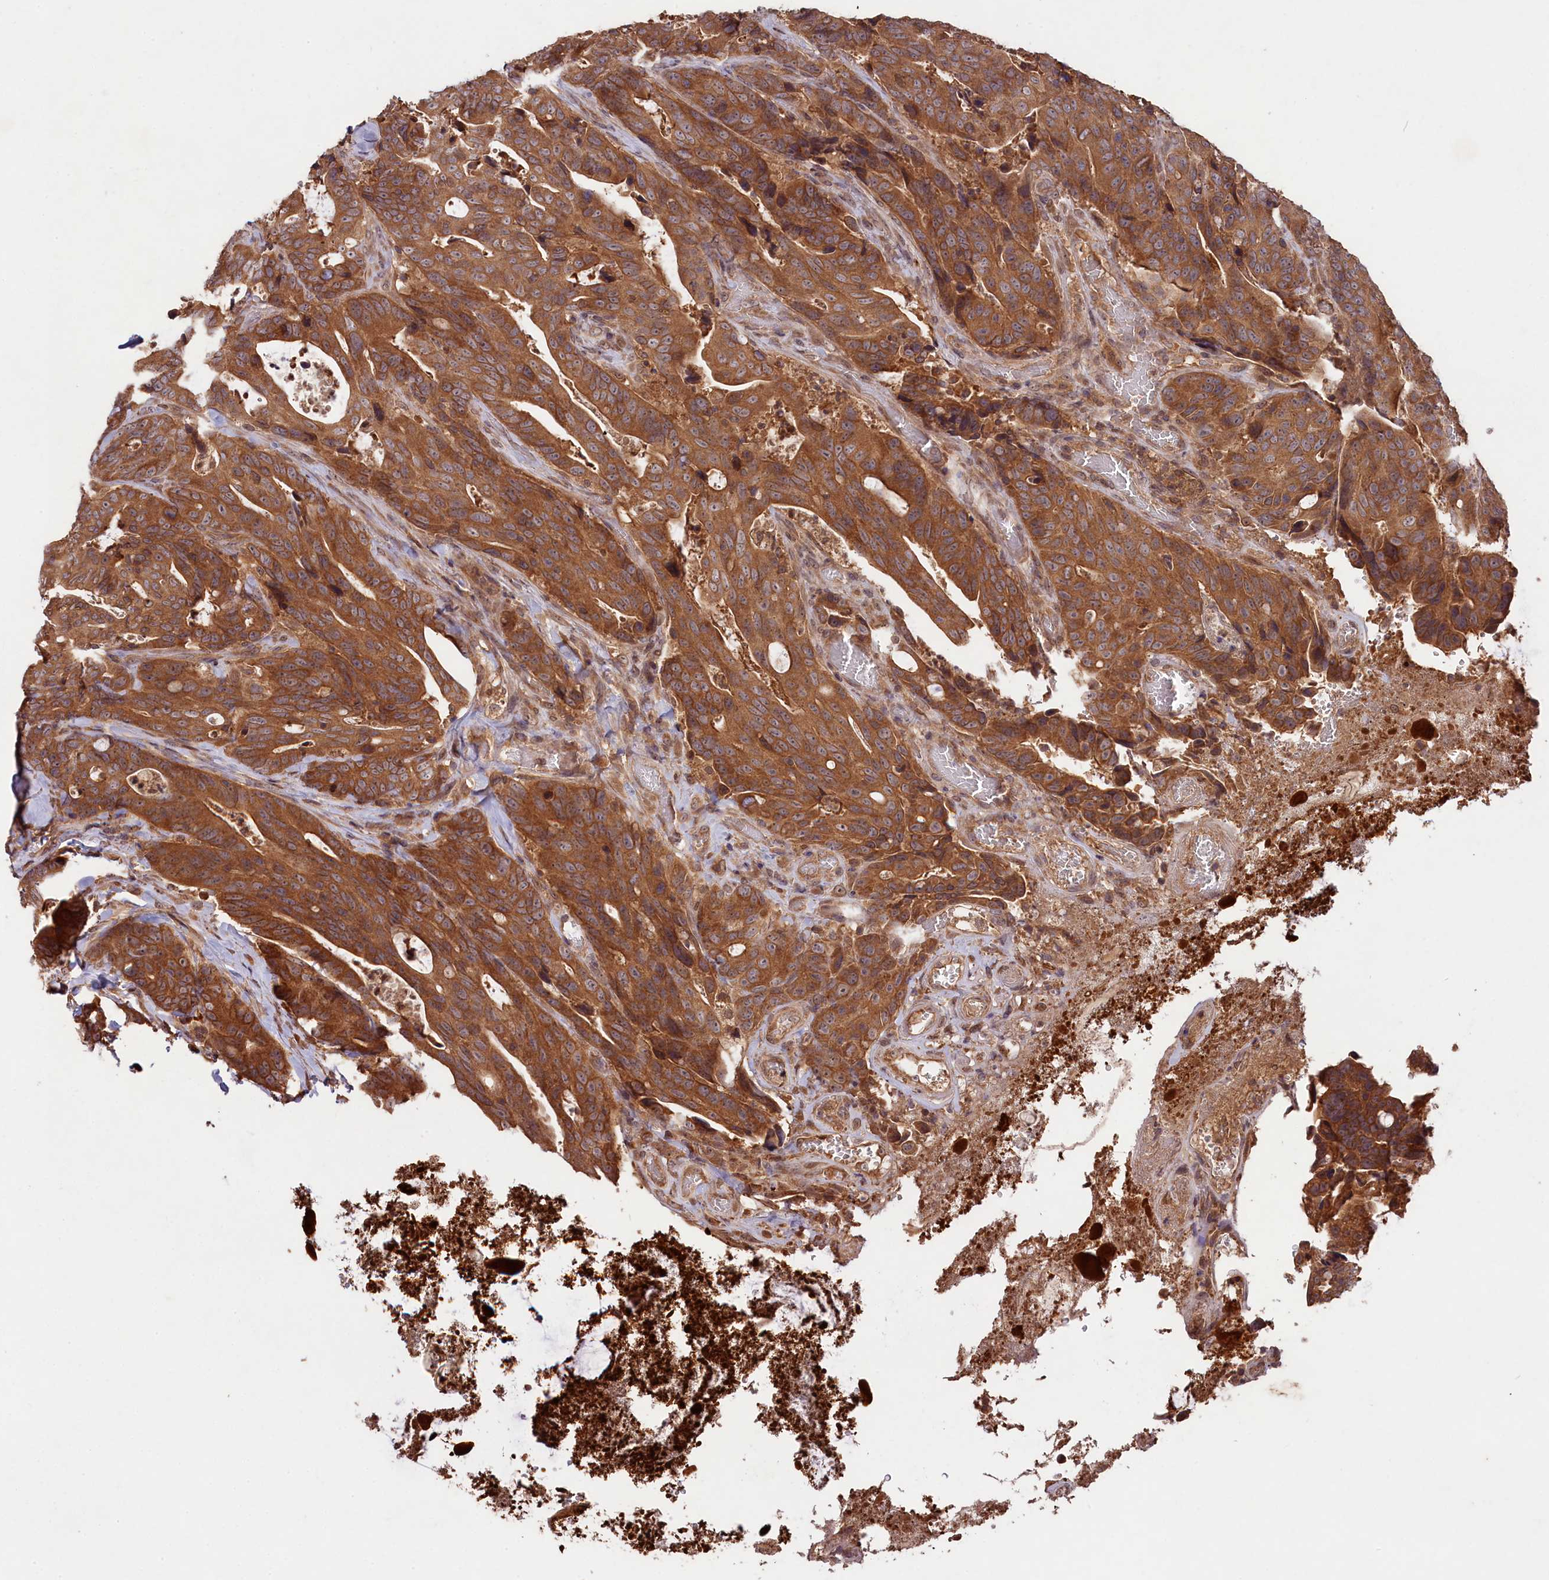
{"staining": {"intensity": "moderate", "quantity": ">75%", "location": "cytoplasmic/membranous"}, "tissue": "colorectal cancer", "cell_type": "Tumor cells", "image_type": "cancer", "snomed": [{"axis": "morphology", "description": "Adenocarcinoma, NOS"}, {"axis": "topography", "description": "Colon"}], "caption": "Colorectal cancer (adenocarcinoma) tissue demonstrates moderate cytoplasmic/membranous positivity in about >75% of tumor cells, visualized by immunohistochemistry.", "gene": "CHAC1", "patient": {"sex": "female", "age": 82}}